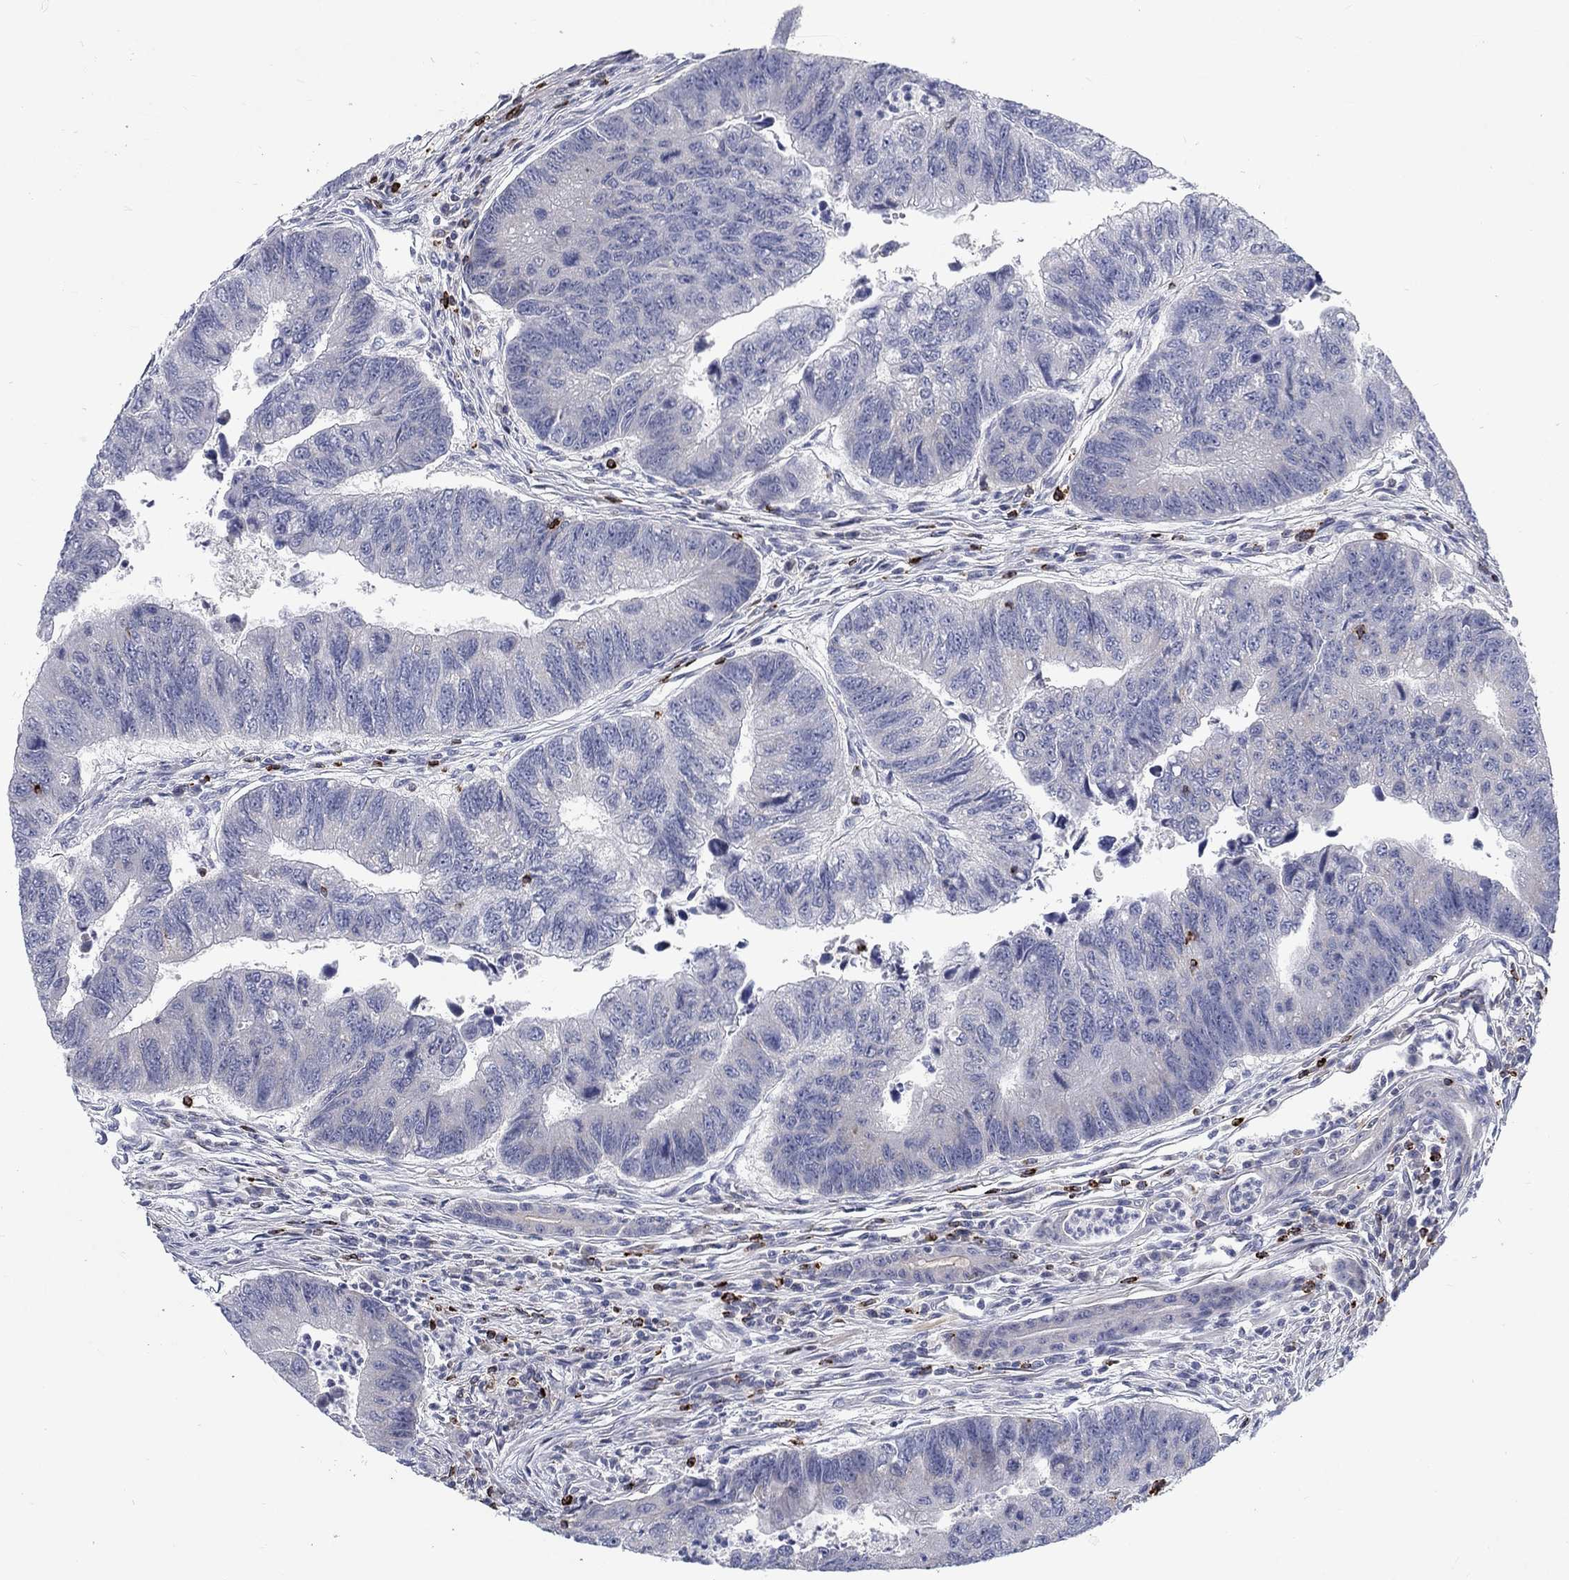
{"staining": {"intensity": "negative", "quantity": "none", "location": "none"}, "tissue": "colorectal cancer", "cell_type": "Tumor cells", "image_type": "cancer", "snomed": [{"axis": "morphology", "description": "Adenocarcinoma, NOS"}, {"axis": "topography", "description": "Colon"}], "caption": "Tumor cells are negative for brown protein staining in adenocarcinoma (colorectal).", "gene": "GZMA", "patient": {"sex": "female", "age": 65}}